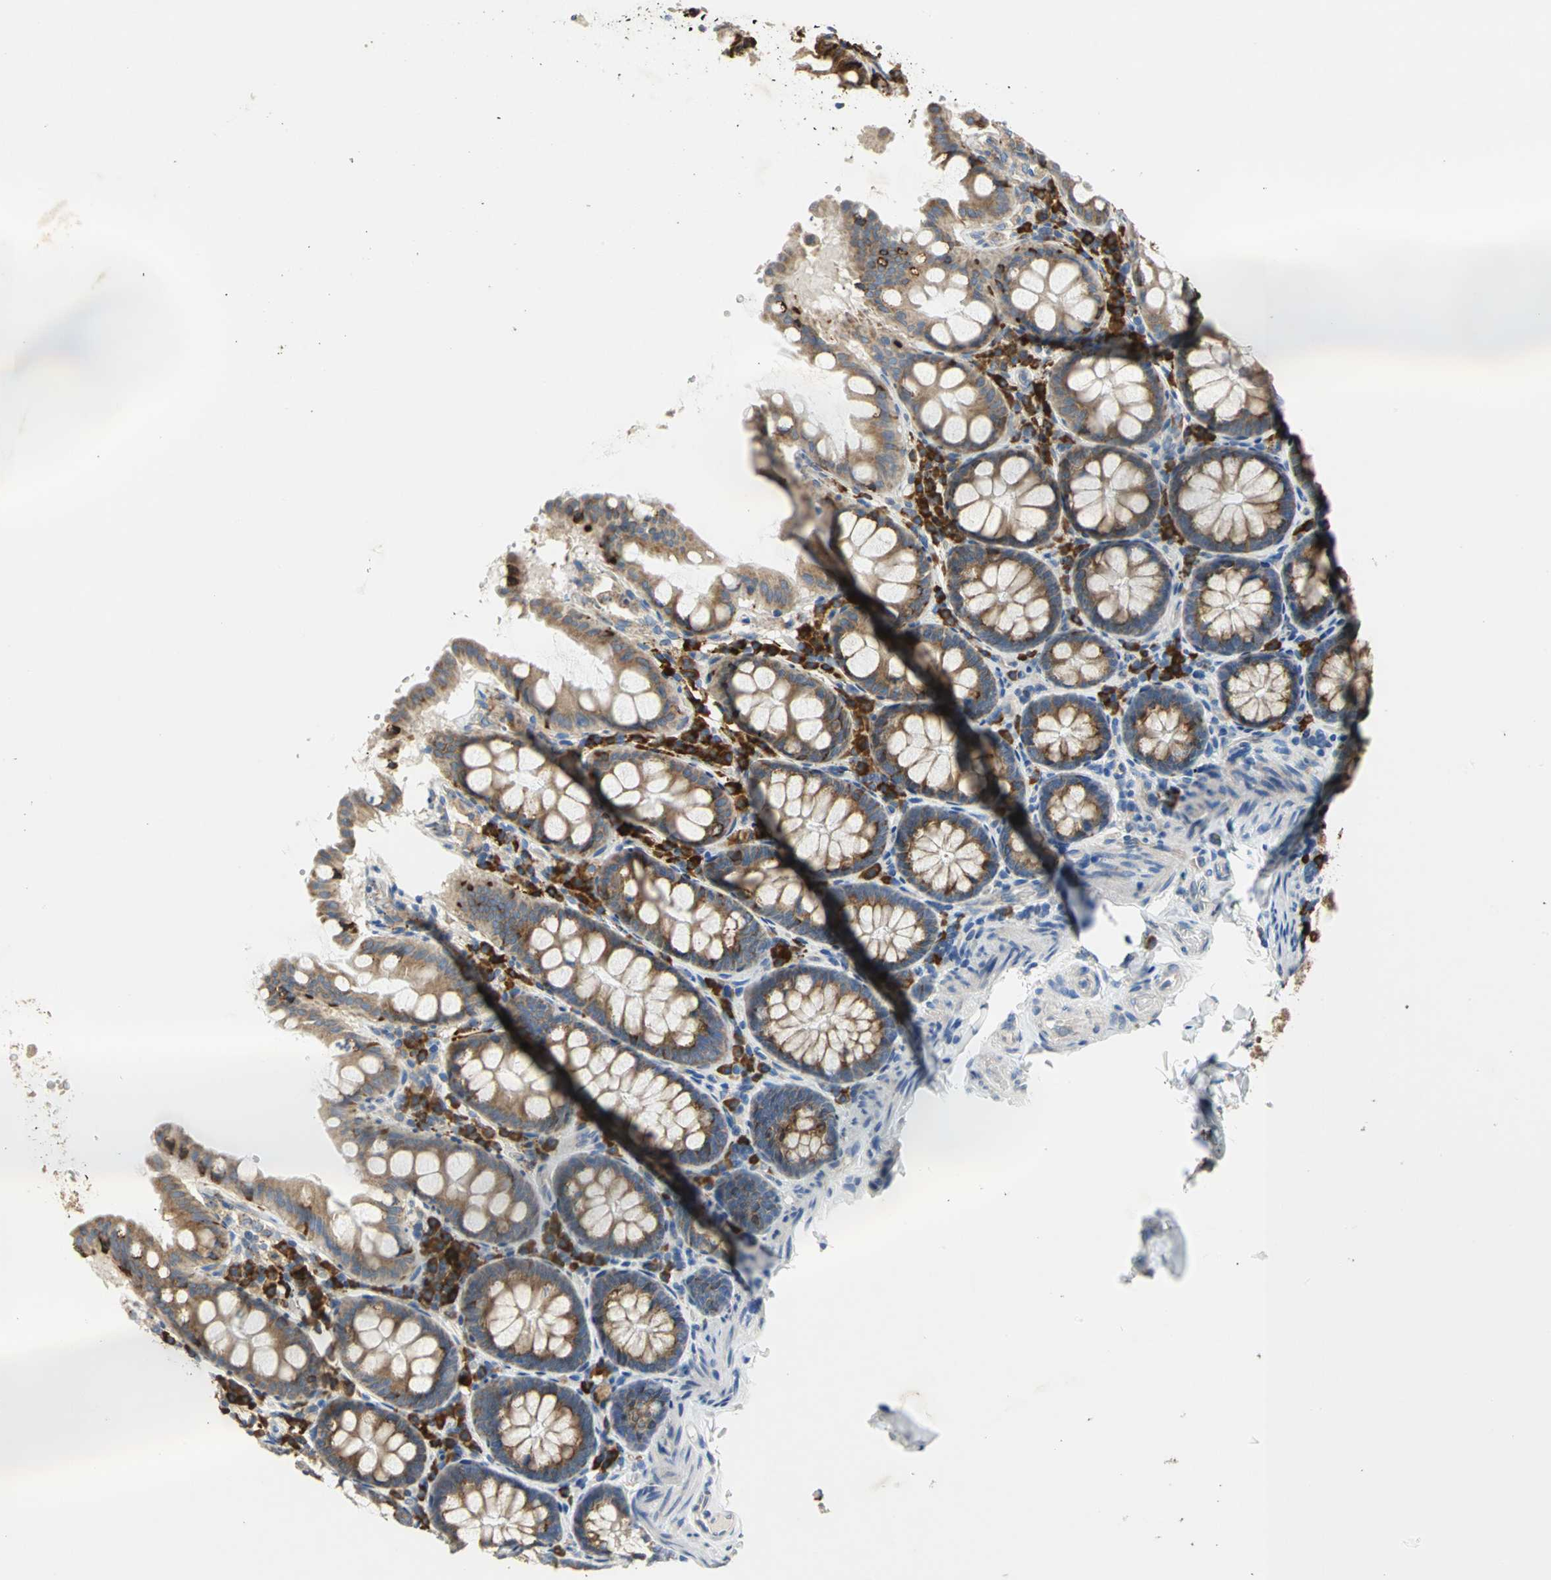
{"staining": {"intensity": "strong", "quantity": ">75%", "location": "cytoplasmic/membranous"}, "tissue": "colon", "cell_type": "Glandular cells", "image_type": "normal", "snomed": [{"axis": "morphology", "description": "Normal tissue, NOS"}, {"axis": "topography", "description": "Colon"}], "caption": "Brown immunohistochemical staining in normal human colon reveals strong cytoplasmic/membranous staining in approximately >75% of glandular cells. The staining was performed using DAB to visualize the protein expression in brown, while the nuclei were stained in blue with hematoxylin (Magnification: 20x).", "gene": "TULP4", "patient": {"sex": "female", "age": 61}}